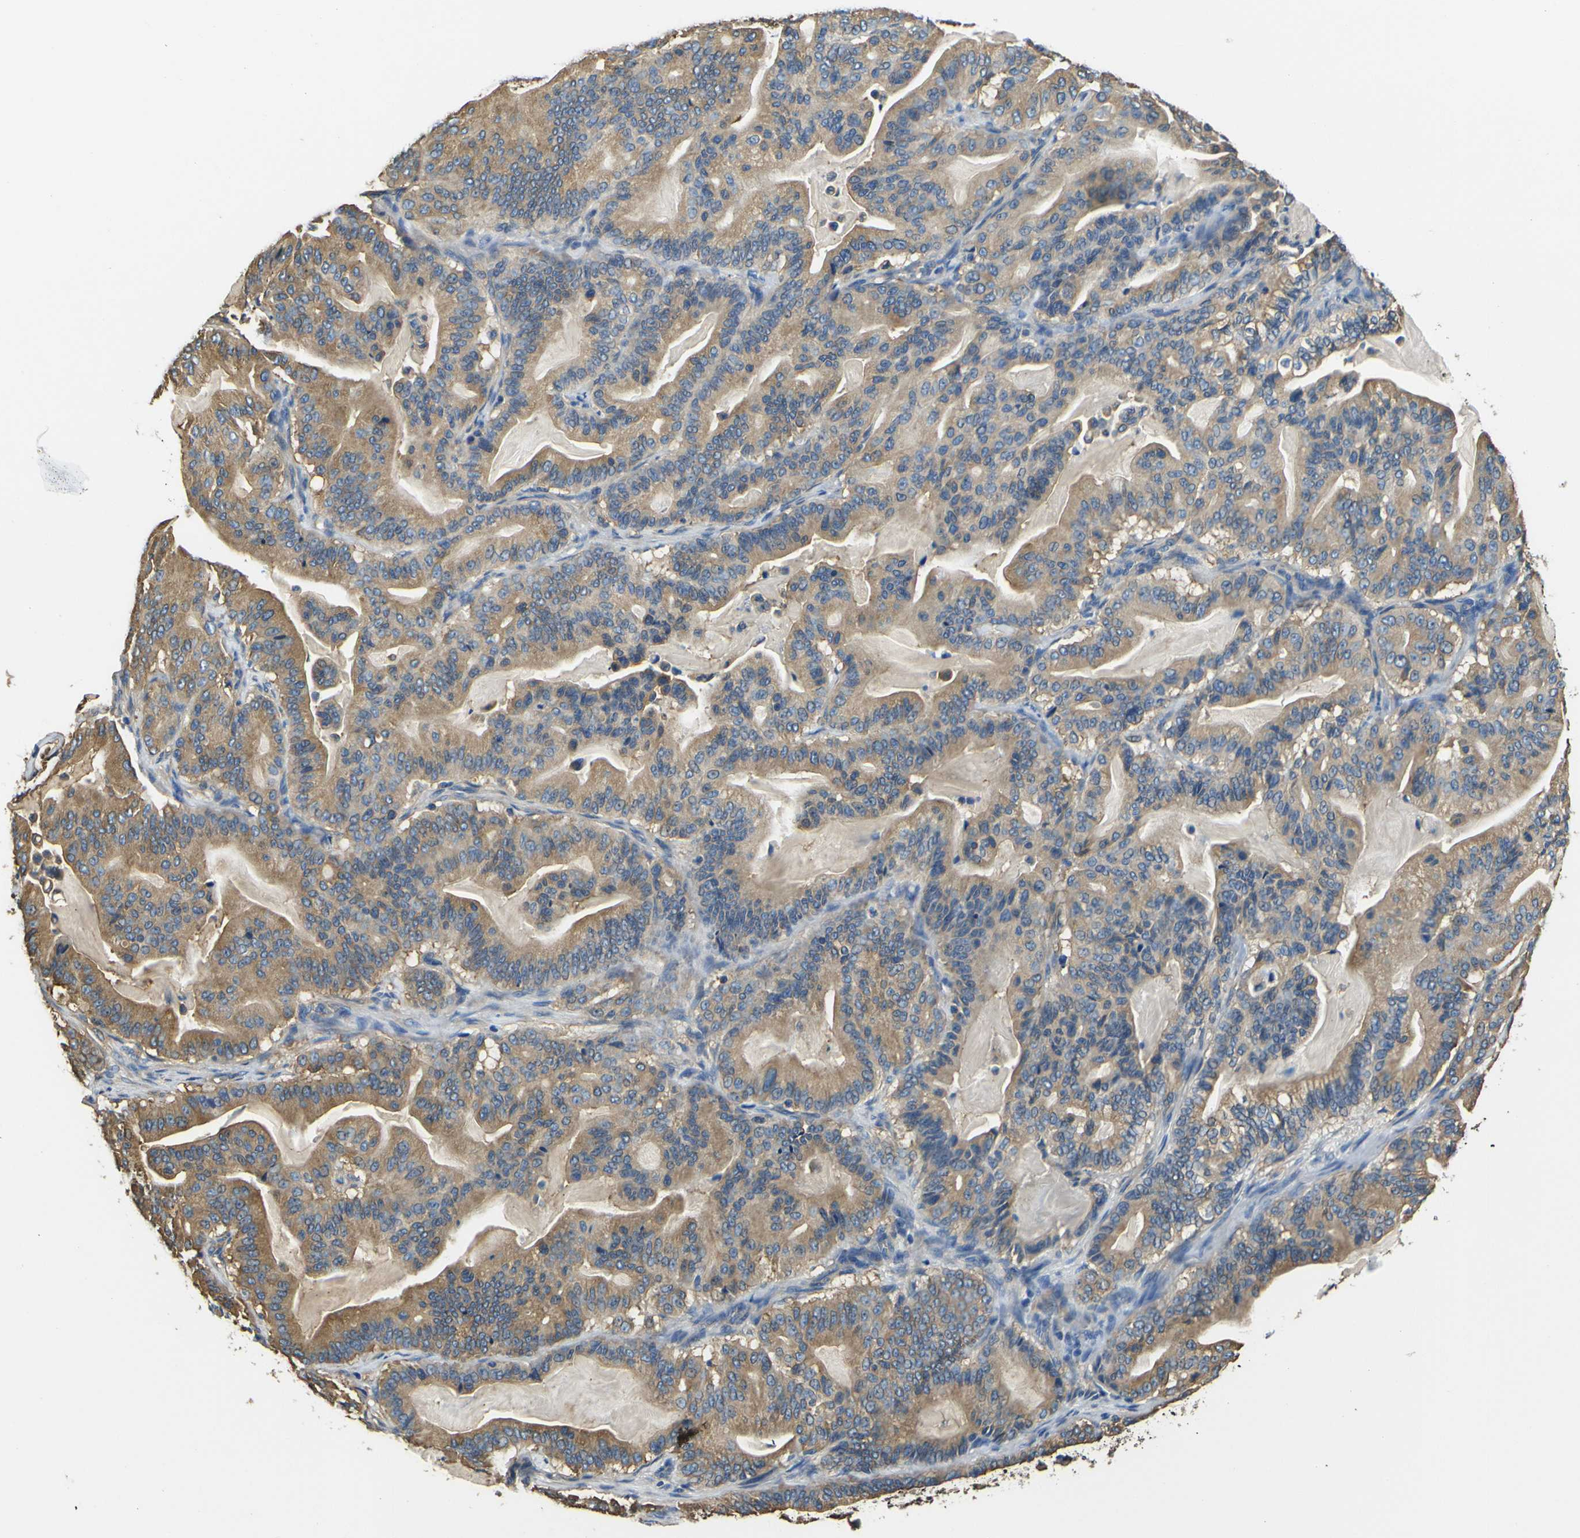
{"staining": {"intensity": "moderate", "quantity": ">75%", "location": "cytoplasmic/membranous"}, "tissue": "pancreatic cancer", "cell_type": "Tumor cells", "image_type": "cancer", "snomed": [{"axis": "morphology", "description": "Adenocarcinoma, NOS"}, {"axis": "topography", "description": "Pancreas"}], "caption": "Immunohistochemical staining of human adenocarcinoma (pancreatic) exhibits medium levels of moderate cytoplasmic/membranous staining in approximately >75% of tumor cells. The staining is performed using DAB (3,3'-diaminobenzidine) brown chromogen to label protein expression. The nuclei are counter-stained blue using hematoxylin.", "gene": "TUBB", "patient": {"sex": "male", "age": 63}}